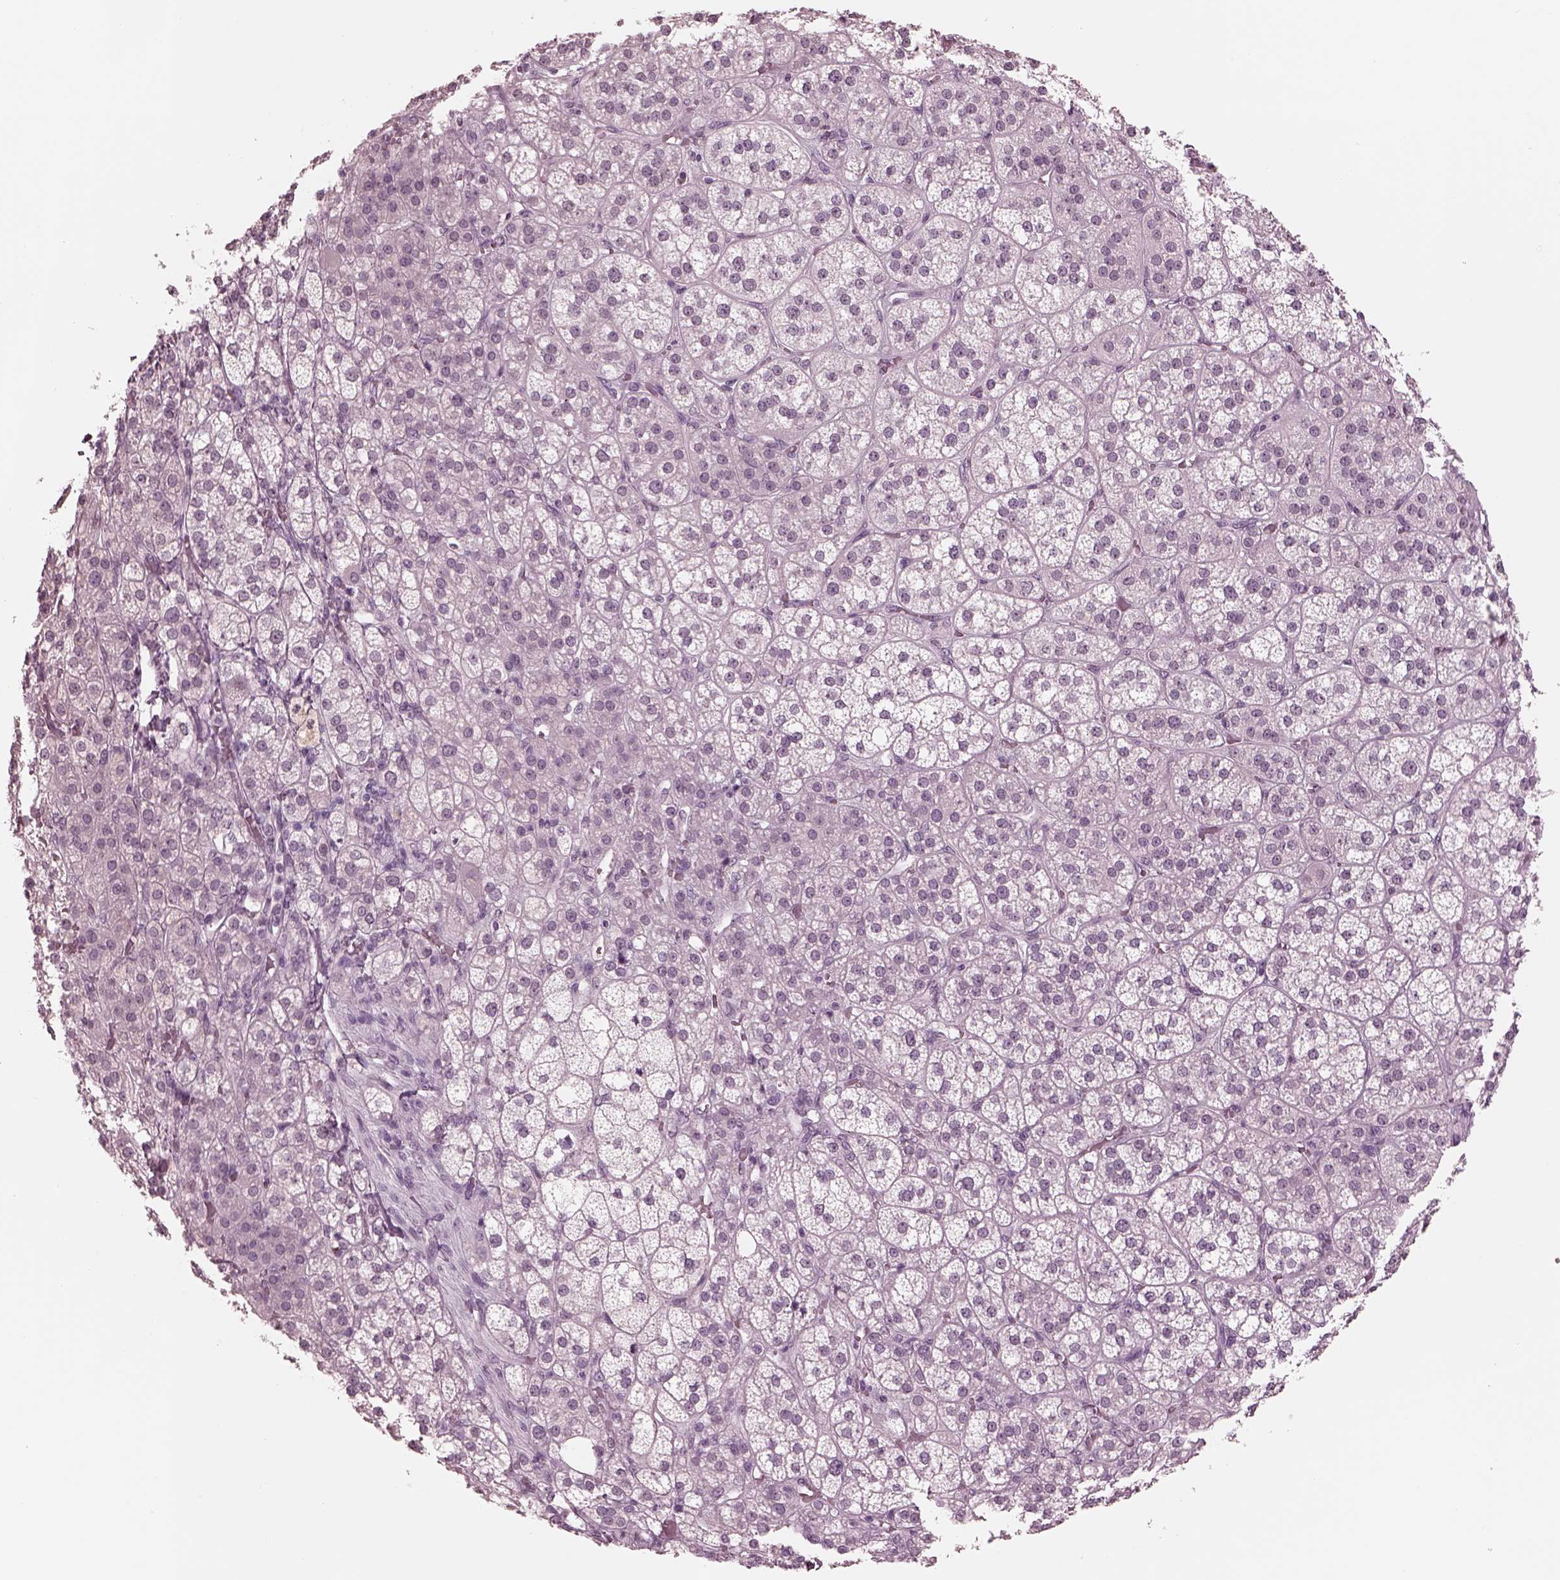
{"staining": {"intensity": "negative", "quantity": "none", "location": "none"}, "tissue": "adrenal gland", "cell_type": "Glandular cells", "image_type": "normal", "snomed": [{"axis": "morphology", "description": "Normal tissue, NOS"}, {"axis": "topography", "description": "Adrenal gland"}], "caption": "Protein analysis of benign adrenal gland shows no significant staining in glandular cells.", "gene": "GARIN4", "patient": {"sex": "female", "age": 60}}